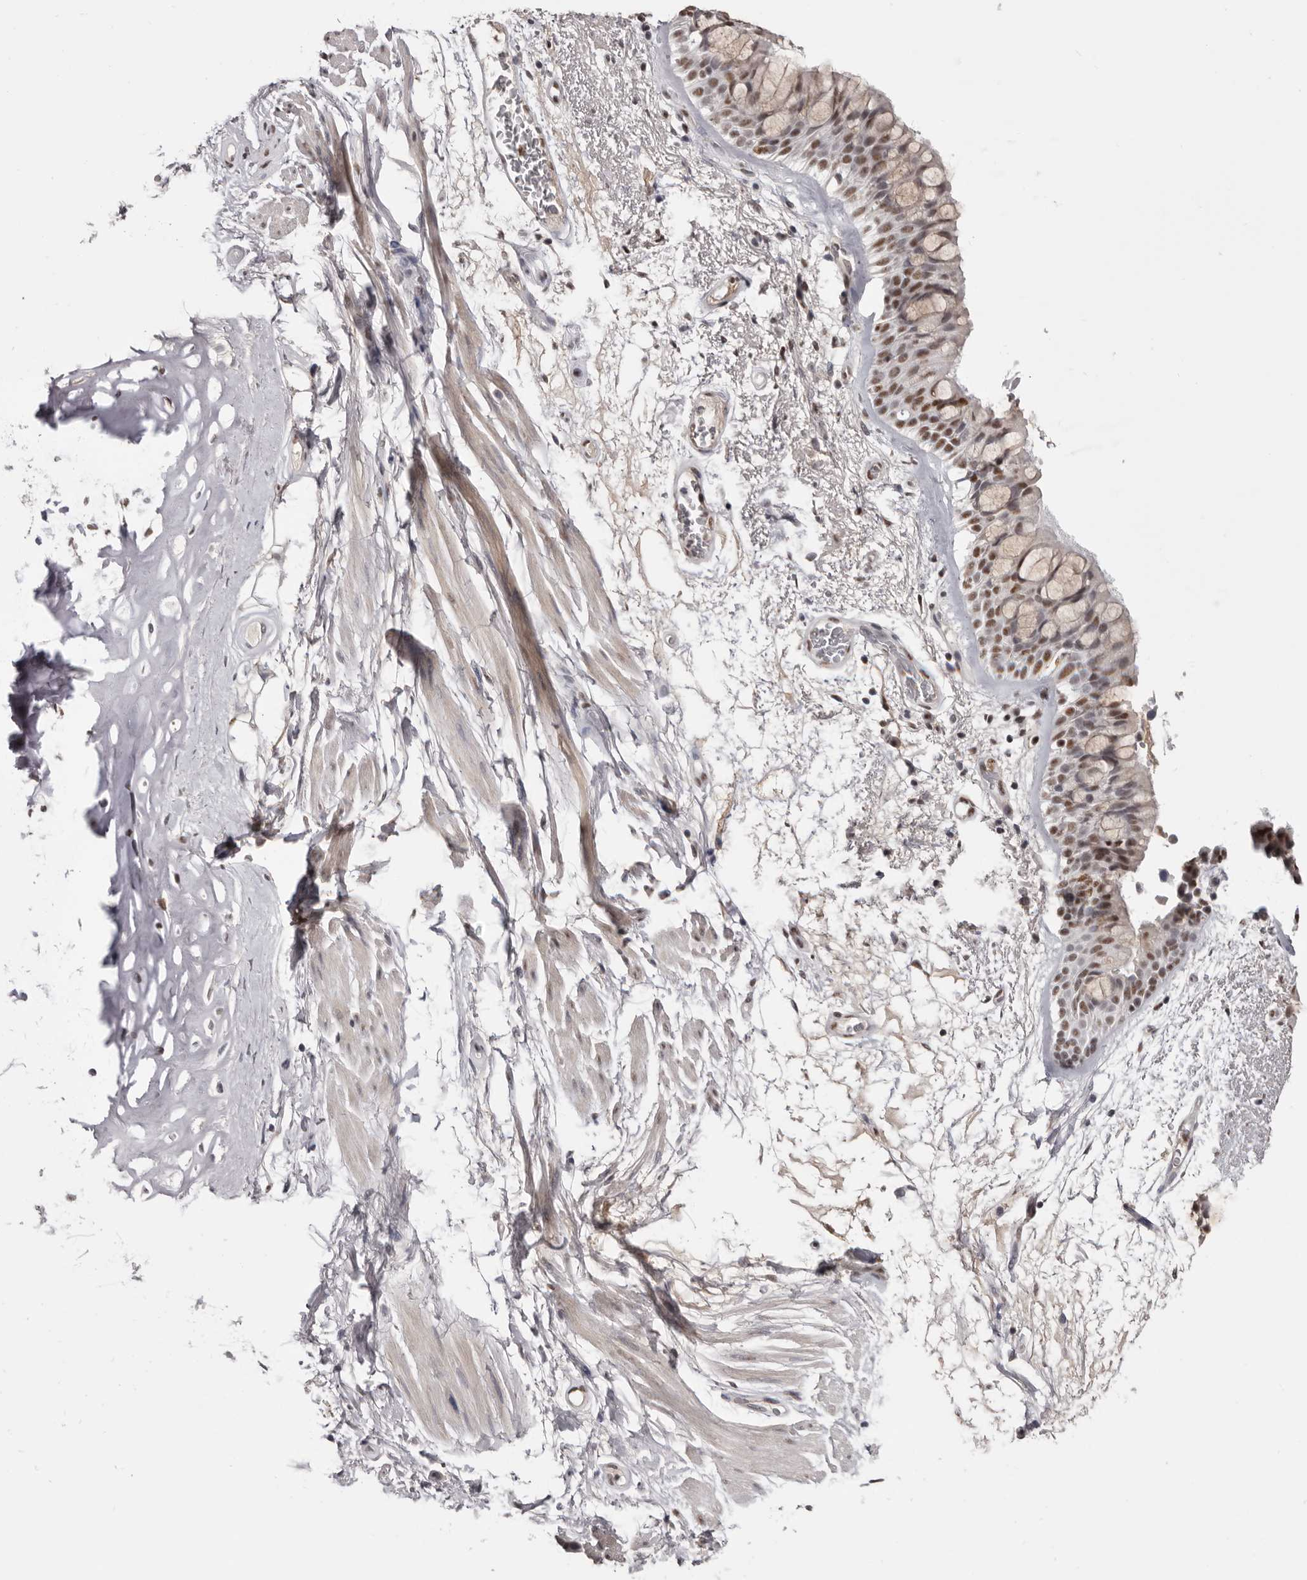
{"staining": {"intensity": "moderate", "quantity": ">75%", "location": "nuclear"}, "tissue": "bronchus", "cell_type": "Respiratory epithelial cells", "image_type": "normal", "snomed": [{"axis": "morphology", "description": "Normal tissue, NOS"}, {"axis": "morphology", "description": "Squamous cell carcinoma, NOS"}, {"axis": "topography", "description": "Lymph node"}, {"axis": "topography", "description": "Bronchus"}, {"axis": "topography", "description": "Lung"}], "caption": "Unremarkable bronchus exhibits moderate nuclear staining in approximately >75% of respiratory epithelial cells, visualized by immunohistochemistry.", "gene": "SCAF4", "patient": {"sex": "male", "age": 66}}